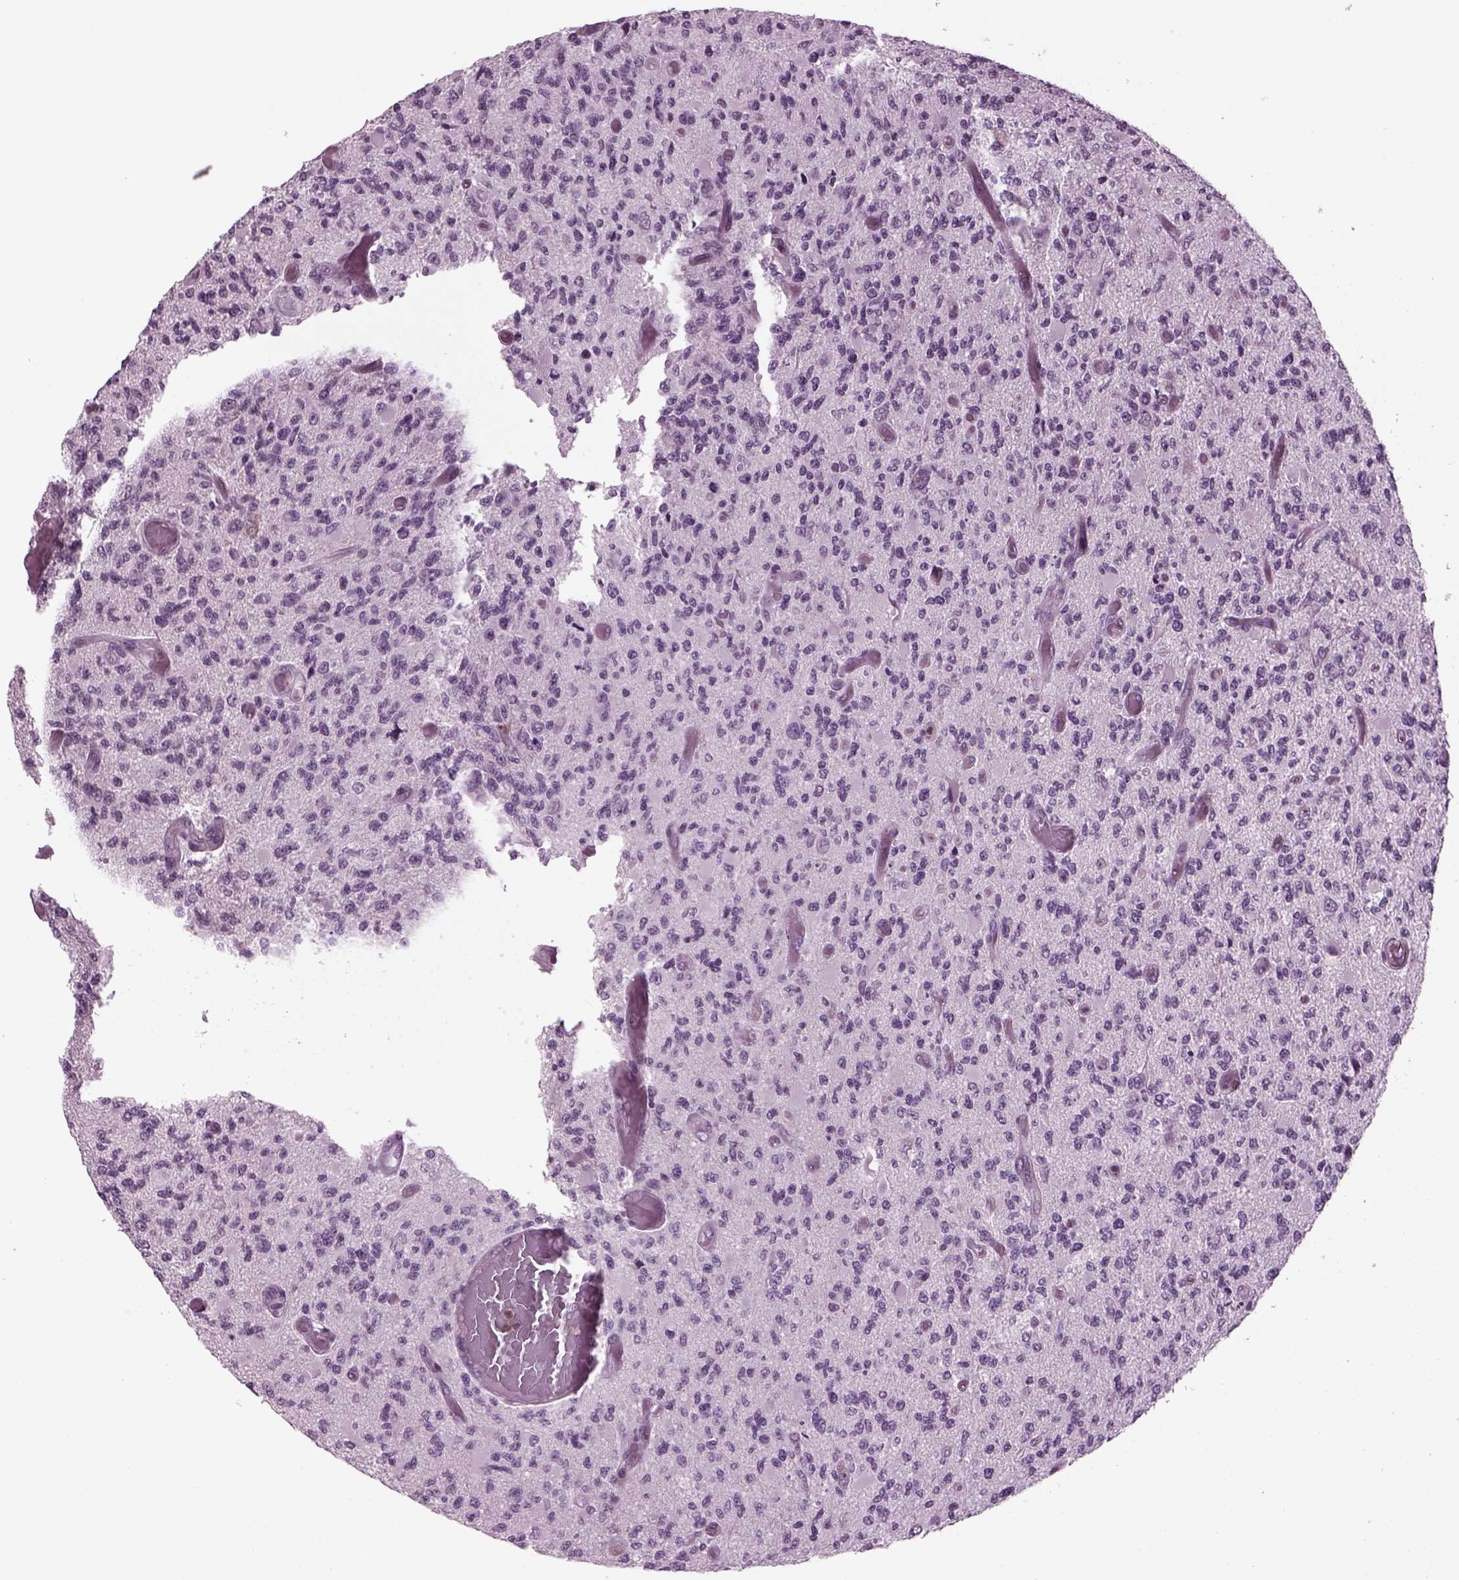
{"staining": {"intensity": "negative", "quantity": "none", "location": "none"}, "tissue": "glioma", "cell_type": "Tumor cells", "image_type": "cancer", "snomed": [{"axis": "morphology", "description": "Glioma, malignant, High grade"}, {"axis": "topography", "description": "Brain"}], "caption": "DAB (3,3'-diaminobenzidine) immunohistochemical staining of human glioma exhibits no significant positivity in tumor cells.", "gene": "ODF3", "patient": {"sex": "female", "age": 63}}